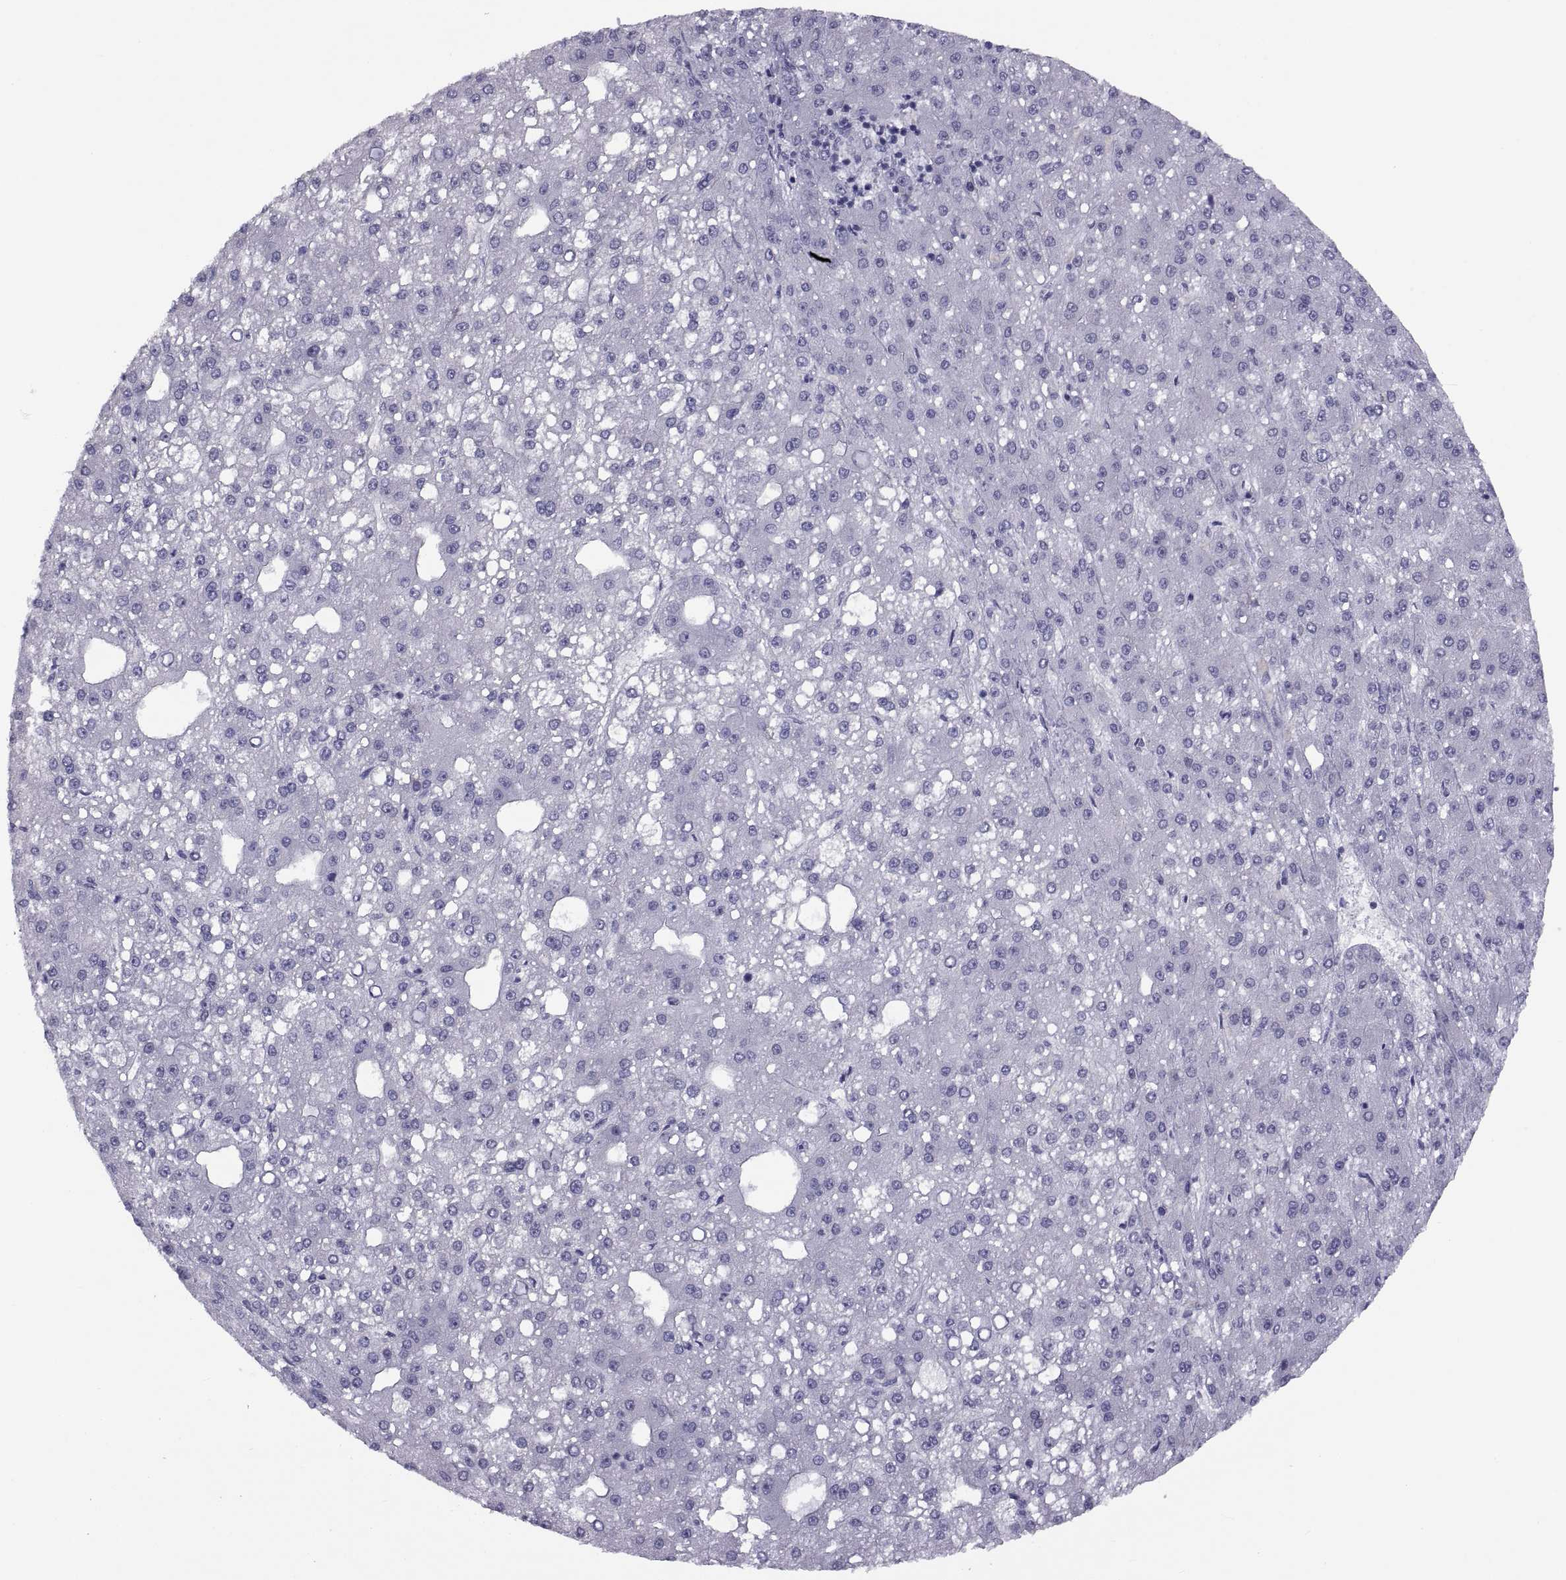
{"staining": {"intensity": "negative", "quantity": "none", "location": "none"}, "tissue": "liver cancer", "cell_type": "Tumor cells", "image_type": "cancer", "snomed": [{"axis": "morphology", "description": "Carcinoma, Hepatocellular, NOS"}, {"axis": "topography", "description": "Liver"}], "caption": "Micrograph shows no protein expression in tumor cells of liver cancer (hepatocellular carcinoma) tissue.", "gene": "TMEM158", "patient": {"sex": "male", "age": 67}}